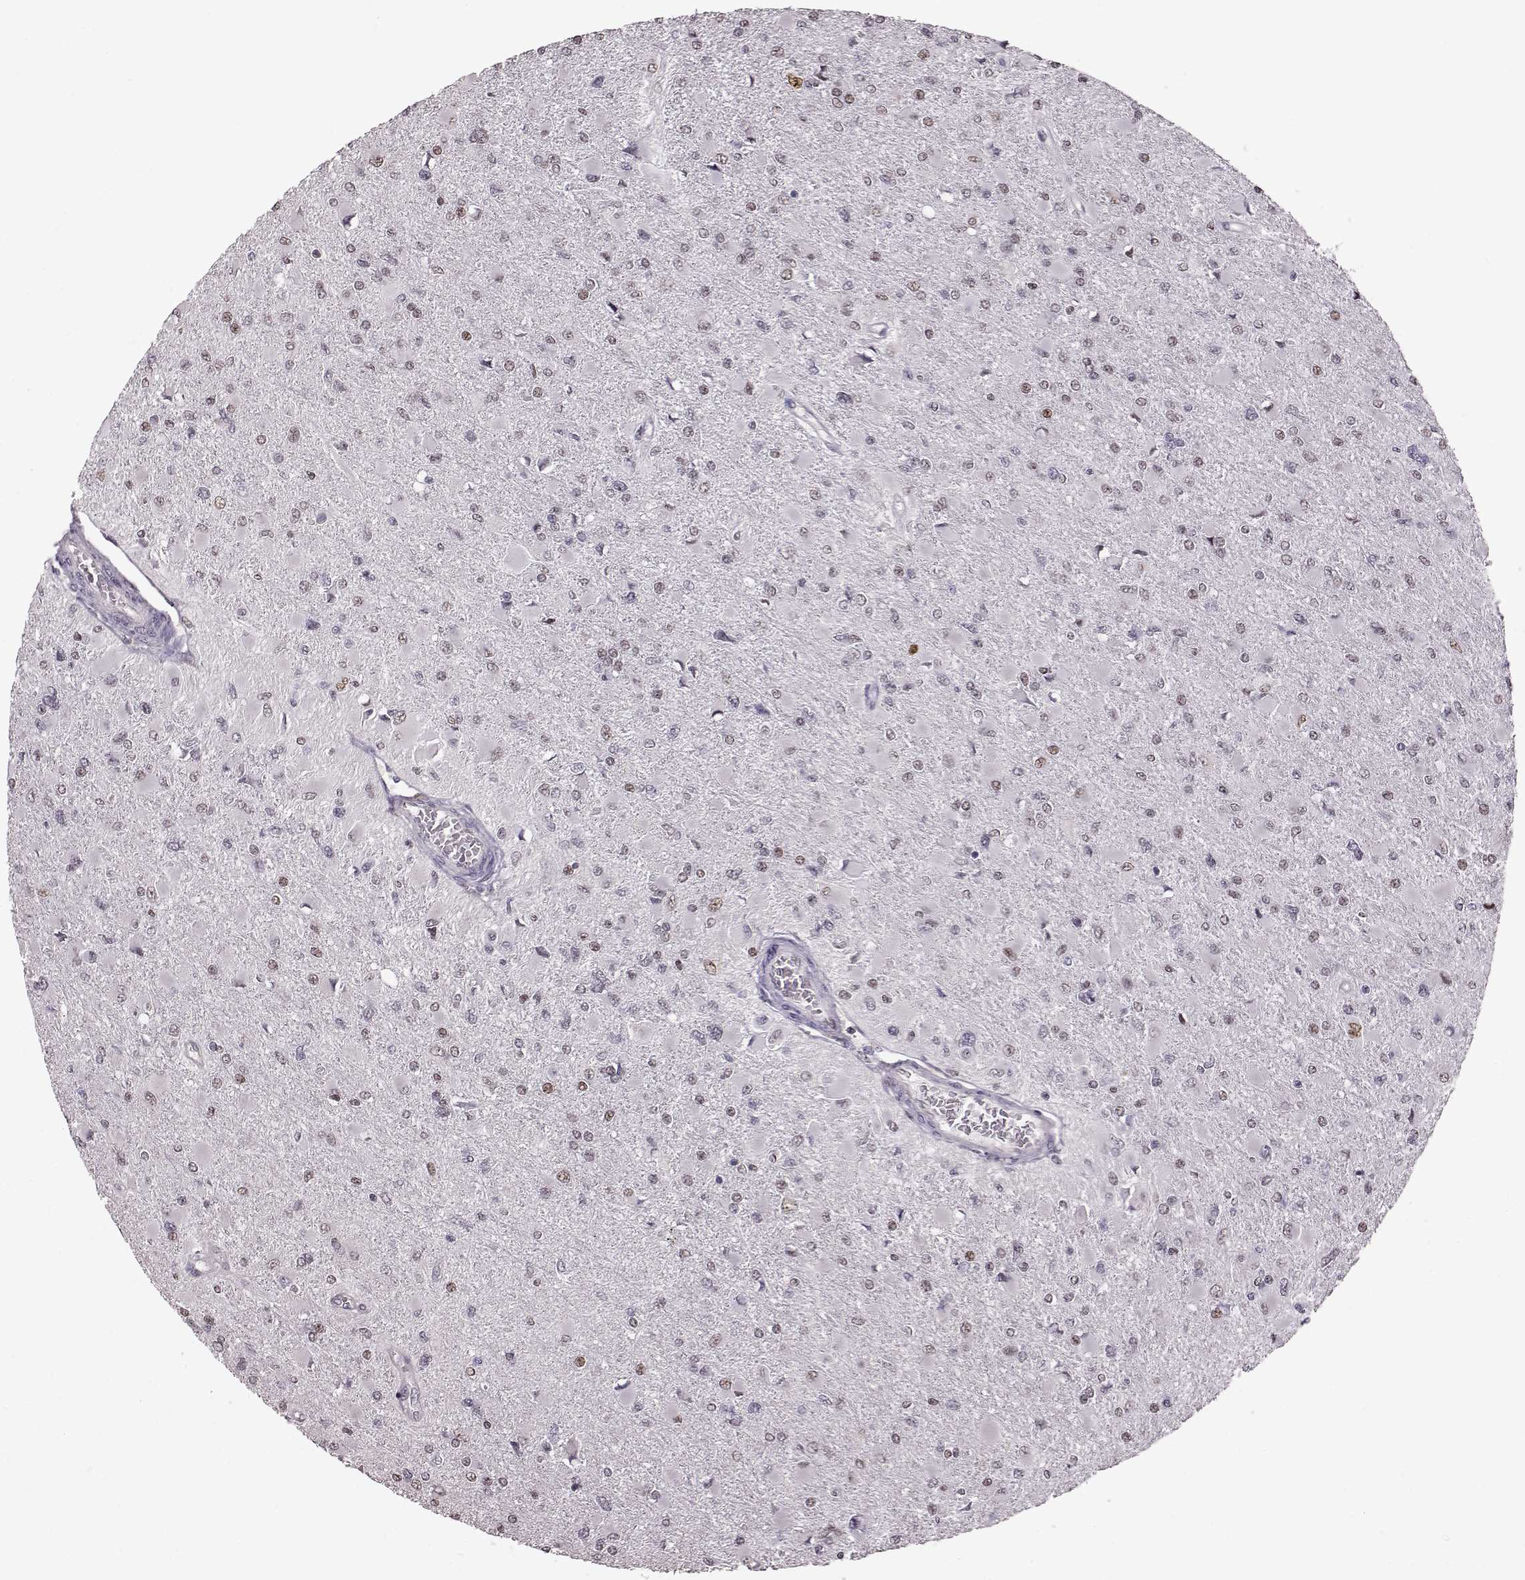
{"staining": {"intensity": "weak", "quantity": "<25%", "location": "nuclear"}, "tissue": "glioma", "cell_type": "Tumor cells", "image_type": "cancer", "snomed": [{"axis": "morphology", "description": "Glioma, malignant, High grade"}, {"axis": "topography", "description": "Cerebral cortex"}], "caption": "Tumor cells show no significant staining in glioma. The staining was performed using DAB (3,3'-diaminobenzidine) to visualize the protein expression in brown, while the nuclei were stained in blue with hematoxylin (Magnification: 20x).", "gene": "KLF6", "patient": {"sex": "female", "age": 36}}